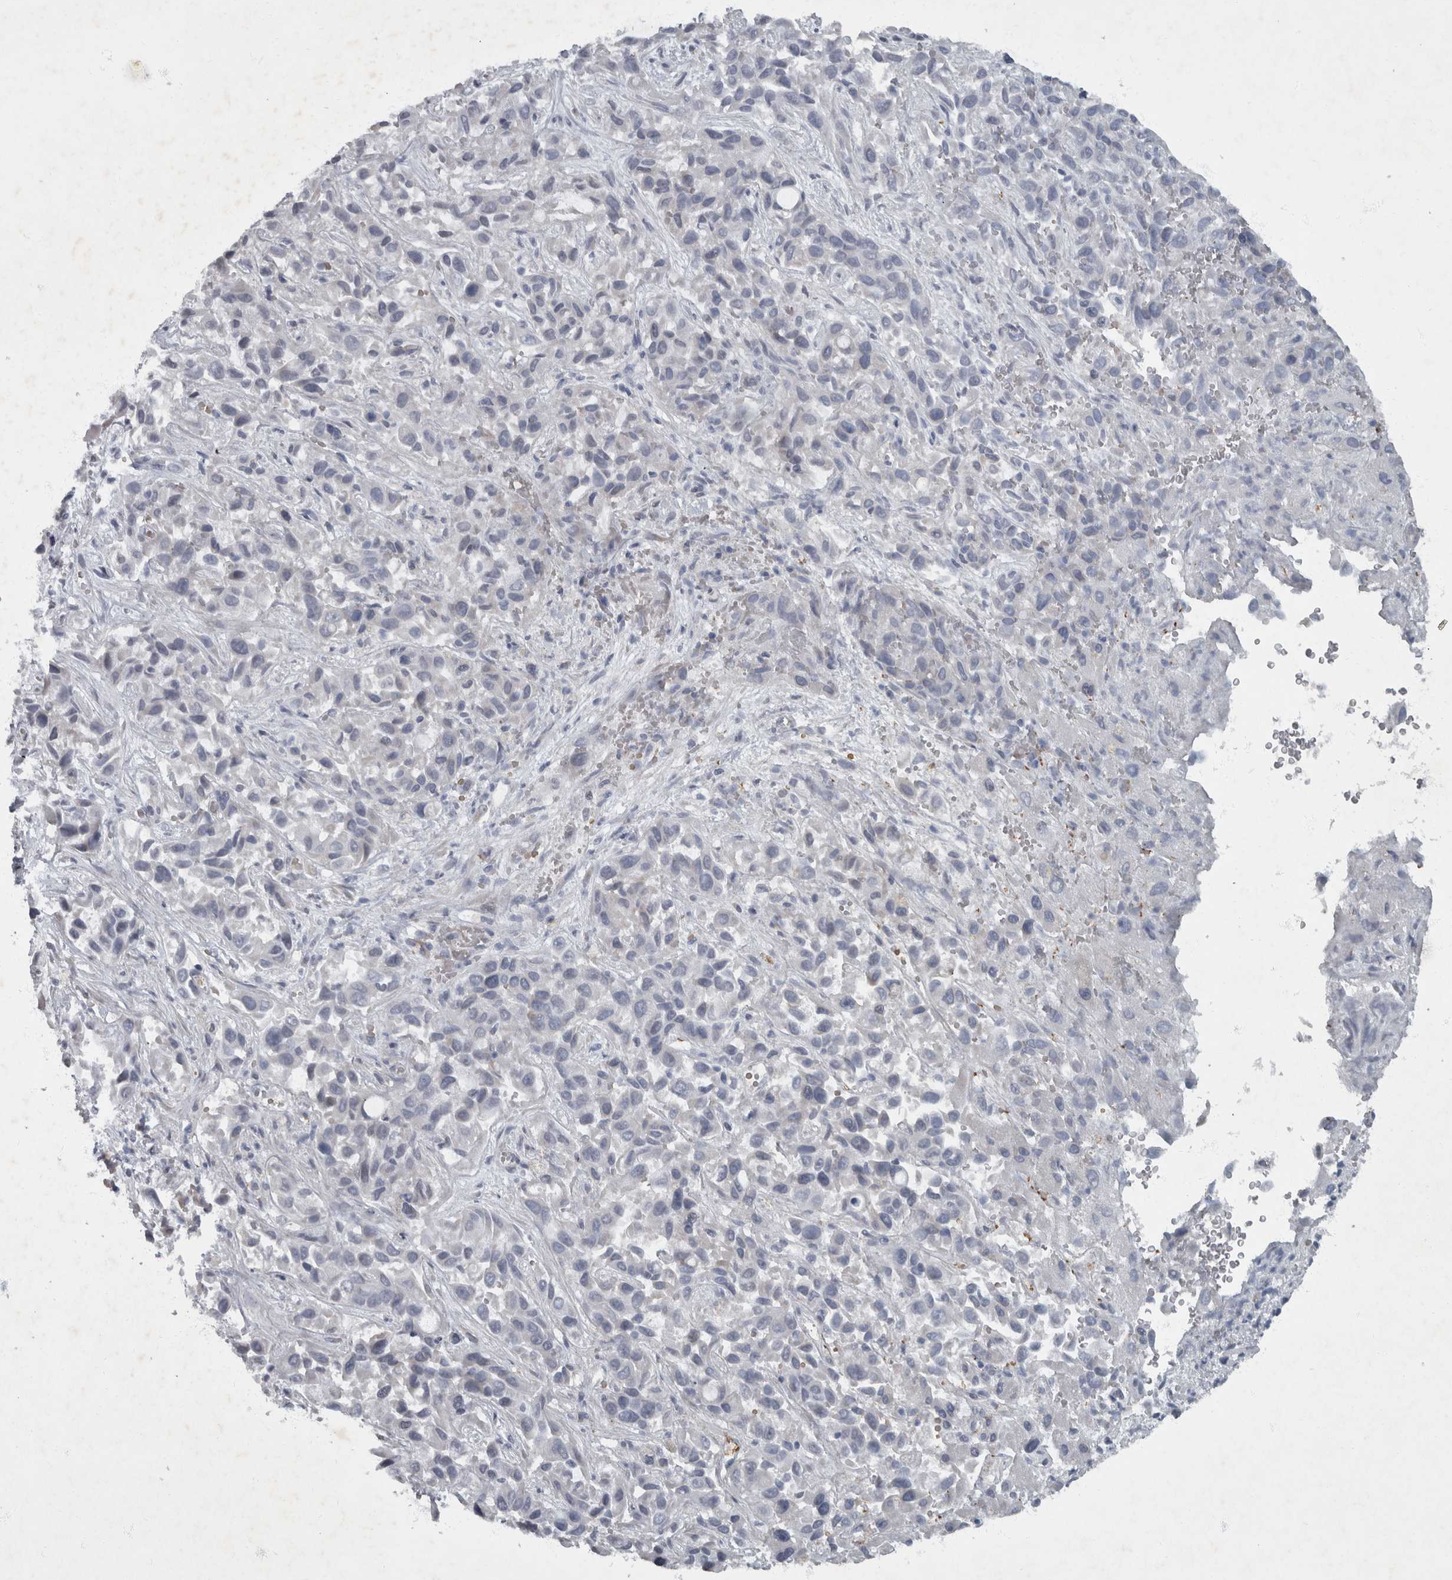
{"staining": {"intensity": "negative", "quantity": "none", "location": "none"}, "tissue": "liver cancer", "cell_type": "Tumor cells", "image_type": "cancer", "snomed": [{"axis": "morphology", "description": "Cholangiocarcinoma"}, {"axis": "topography", "description": "Liver"}], "caption": "The image exhibits no staining of tumor cells in liver cancer (cholangiocarcinoma).", "gene": "WDR33", "patient": {"sex": "female", "age": 52}}